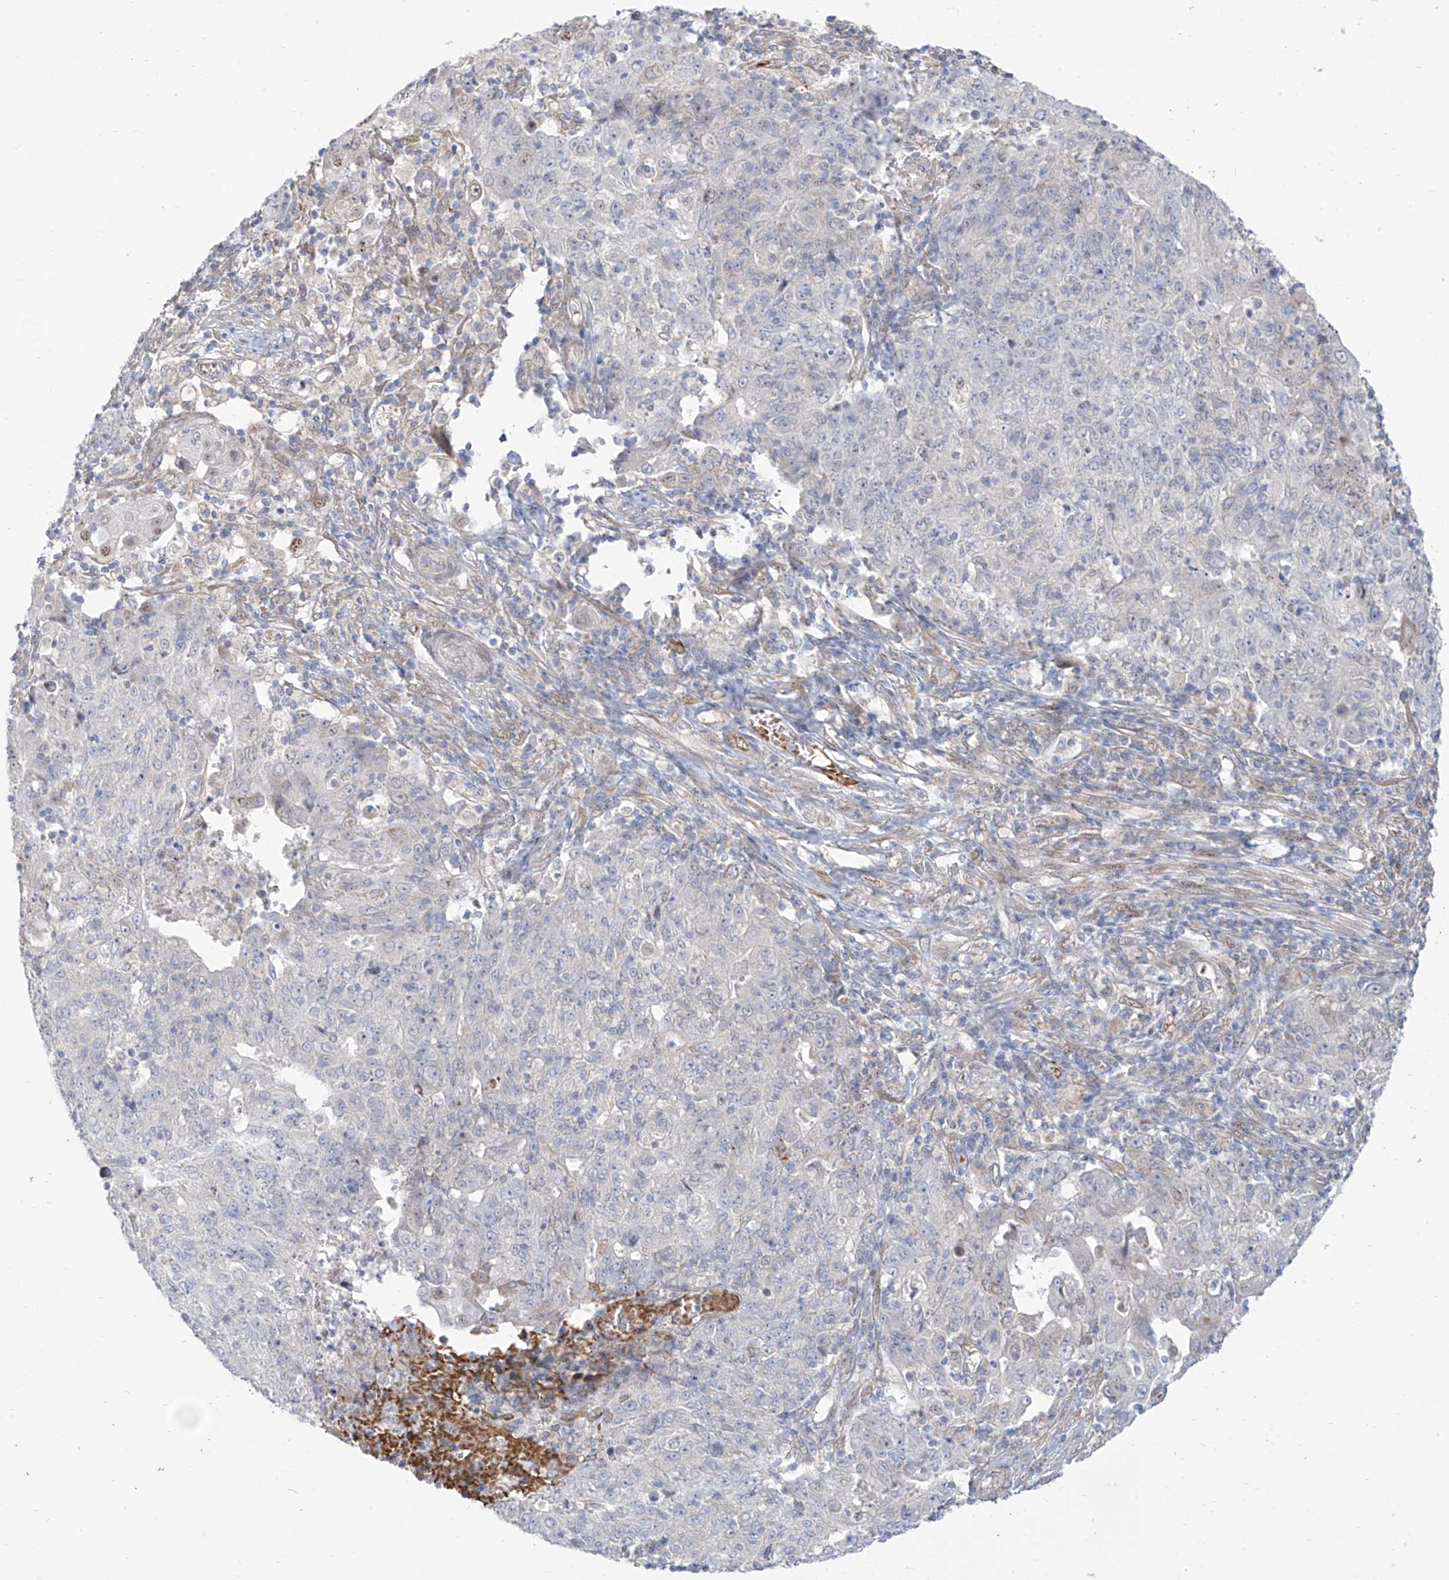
{"staining": {"intensity": "negative", "quantity": "none", "location": "none"}, "tissue": "ovarian cancer", "cell_type": "Tumor cells", "image_type": "cancer", "snomed": [{"axis": "morphology", "description": "Carcinoma, endometroid"}, {"axis": "topography", "description": "Ovary"}], "caption": "Ovarian endometroid carcinoma stained for a protein using immunohistochemistry shows no expression tumor cells.", "gene": "ARHGEF40", "patient": {"sex": "female", "age": 42}}